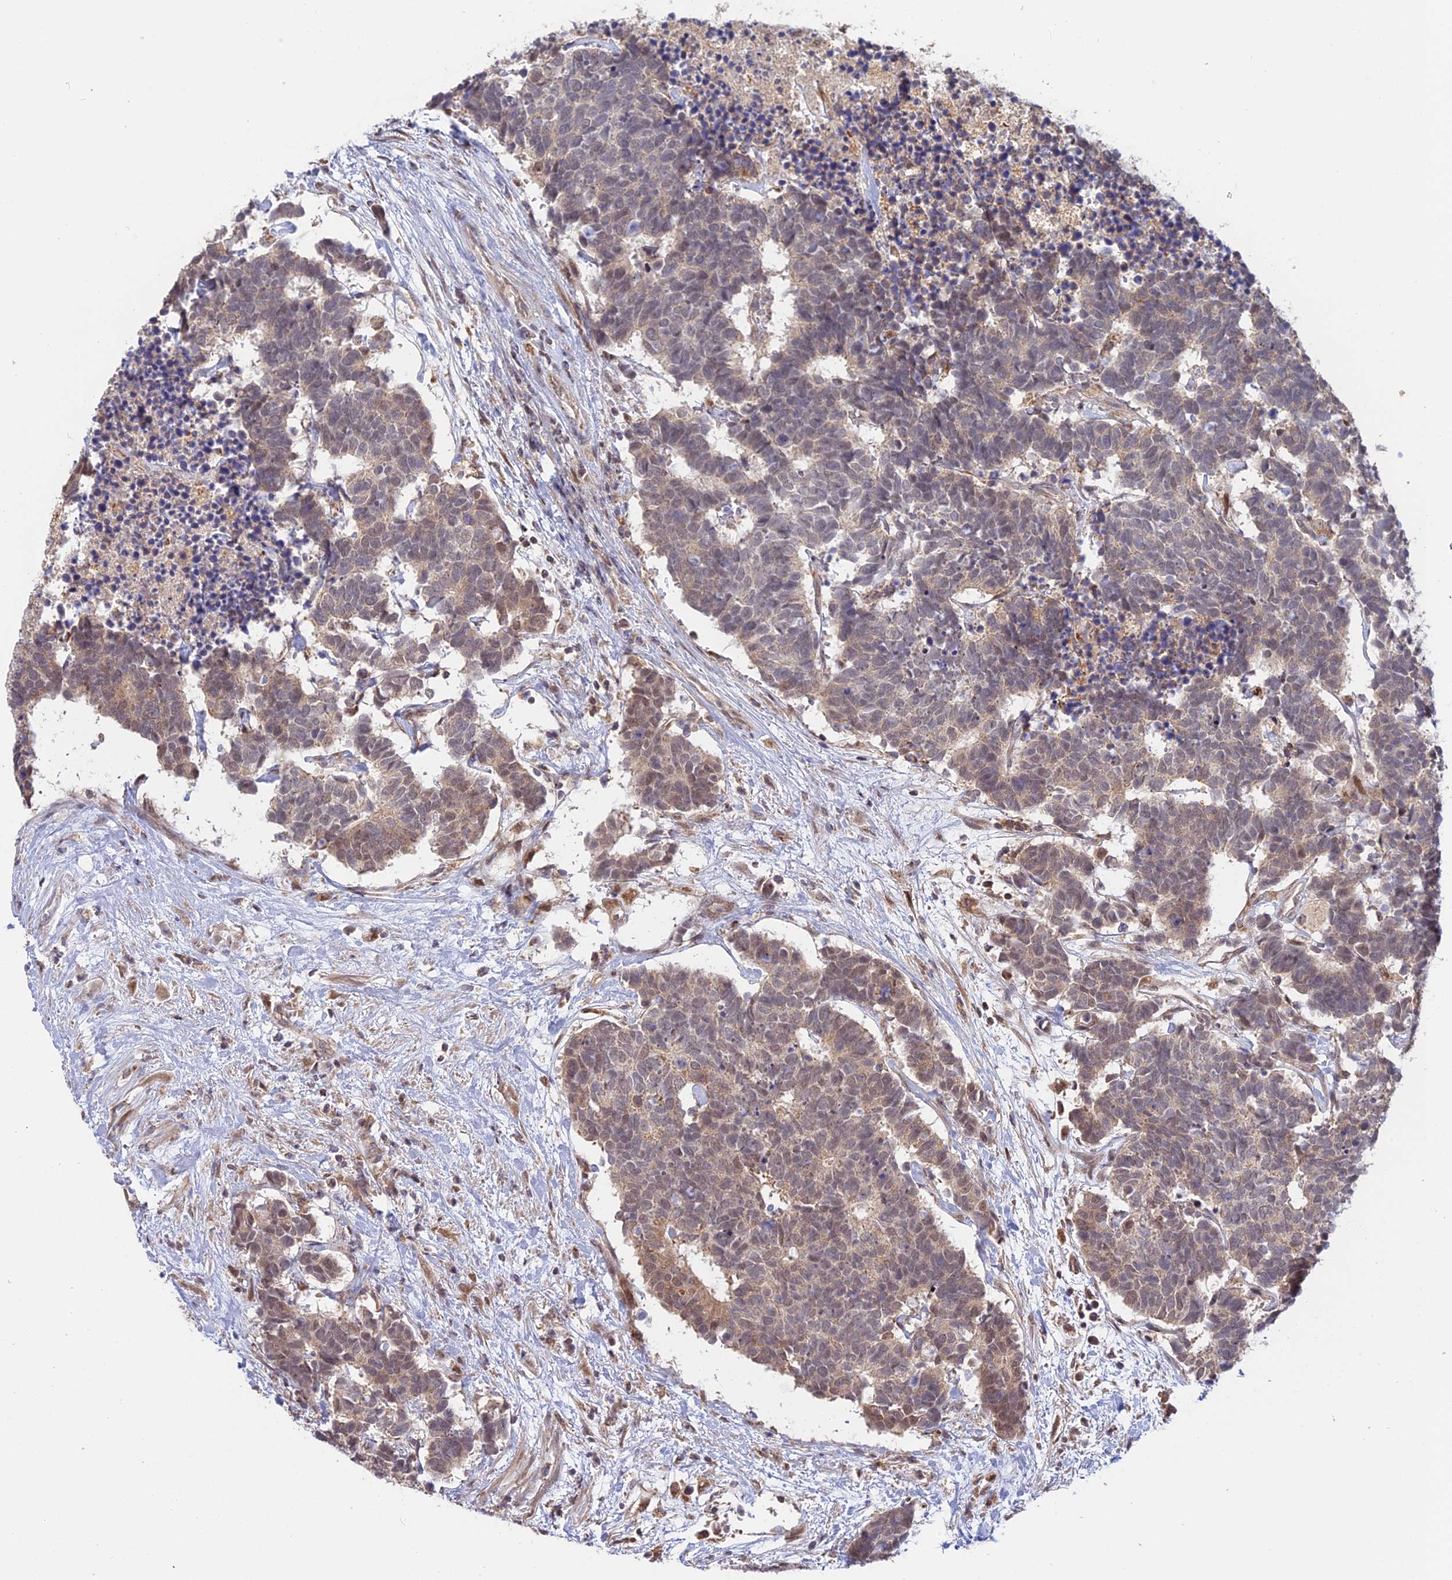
{"staining": {"intensity": "weak", "quantity": "25%-75%", "location": "cytoplasmic/membranous,nuclear"}, "tissue": "carcinoid", "cell_type": "Tumor cells", "image_type": "cancer", "snomed": [{"axis": "morphology", "description": "Carcinoma, NOS"}, {"axis": "morphology", "description": "Carcinoid, malignant, NOS"}, {"axis": "topography", "description": "Urinary bladder"}], "caption": "Immunohistochemistry (IHC) staining of carcinoid (malignant), which reveals low levels of weak cytoplasmic/membranous and nuclear expression in about 25%-75% of tumor cells indicating weak cytoplasmic/membranous and nuclear protein staining. The staining was performed using DAB (brown) for protein detection and nuclei were counterstained in hematoxylin (blue).", "gene": "GSKIP", "patient": {"sex": "male", "age": 57}}